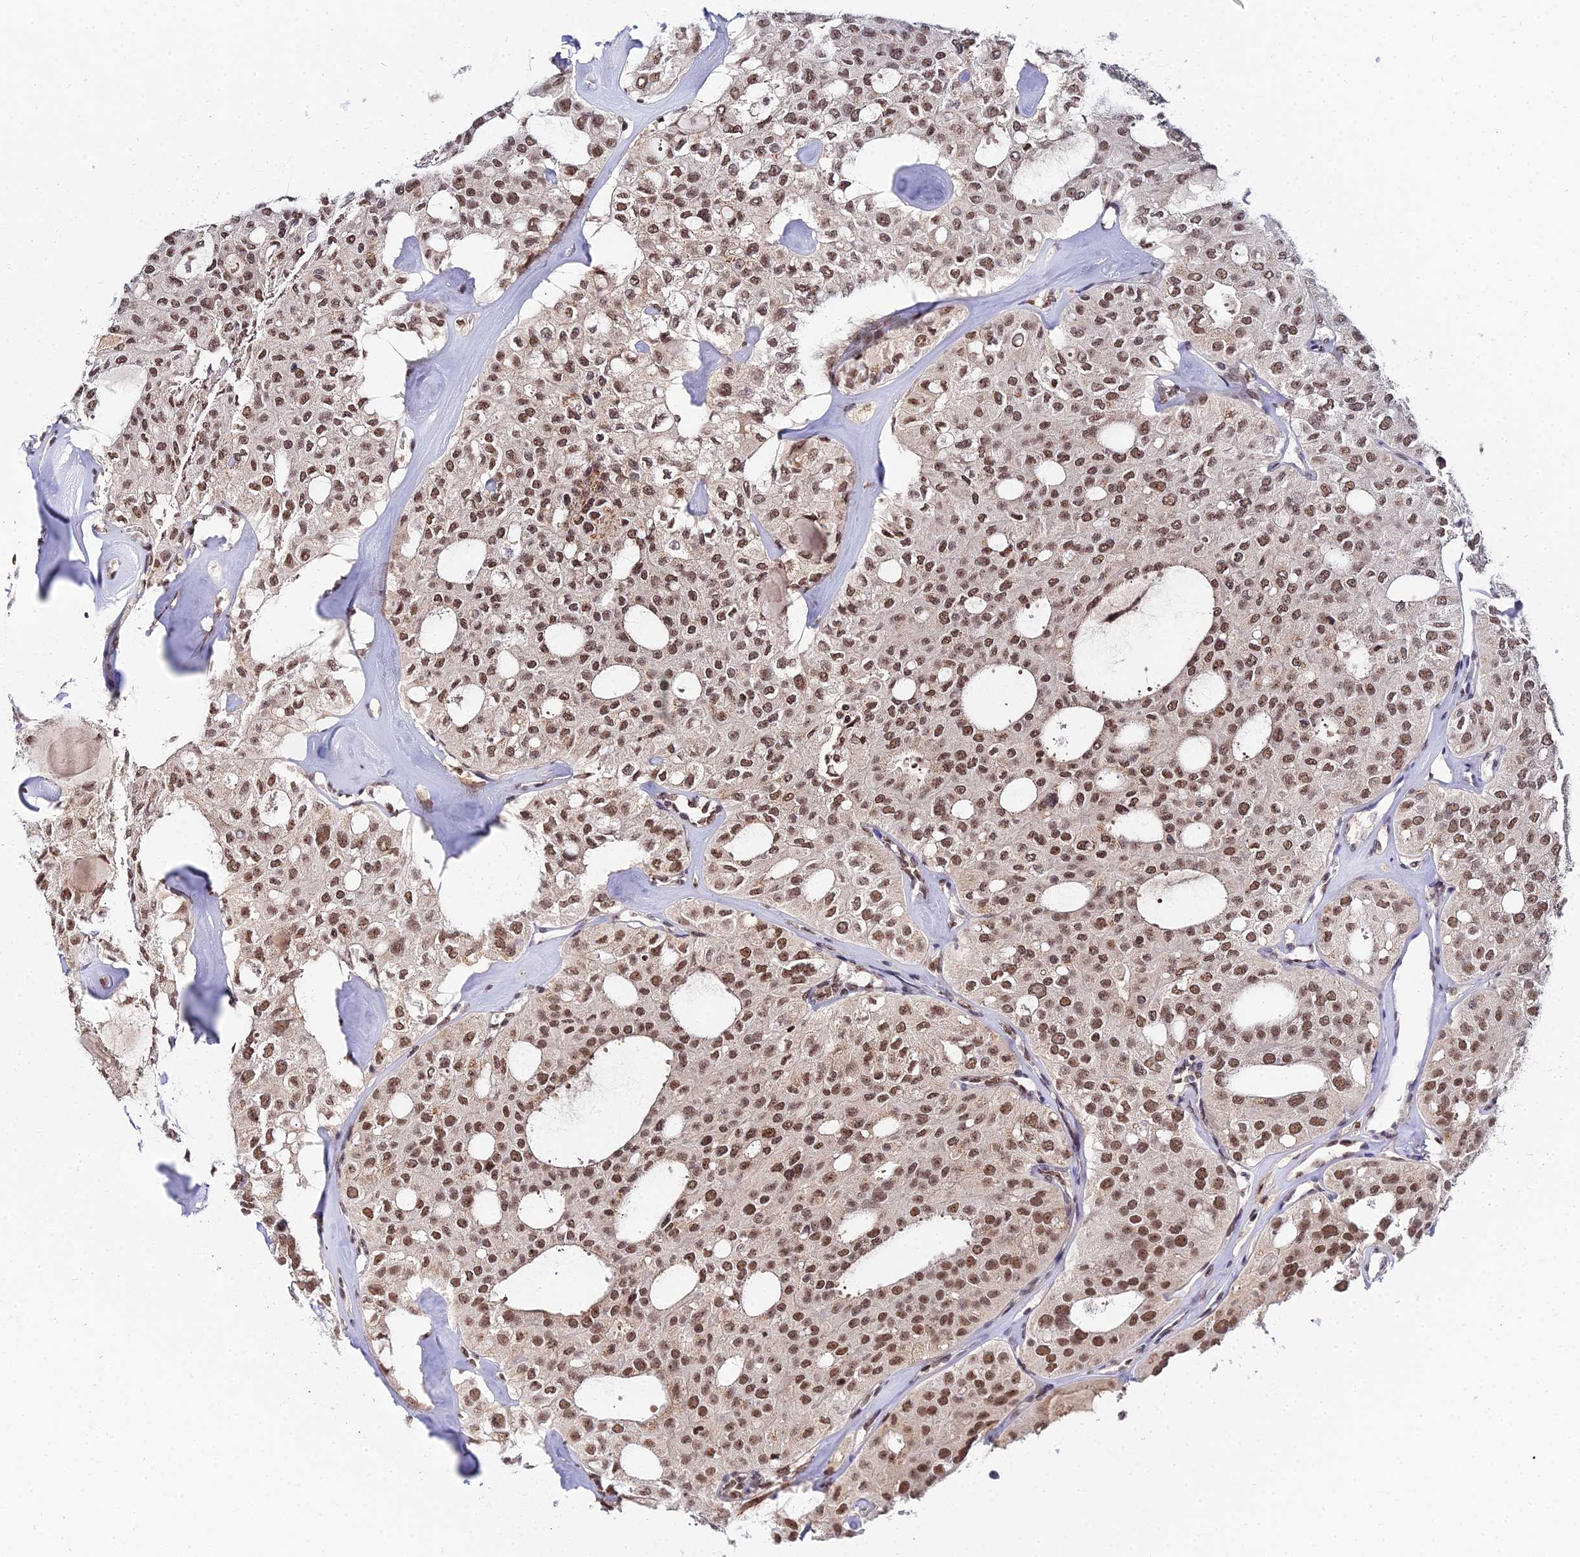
{"staining": {"intensity": "strong", "quantity": ">75%", "location": "nuclear"}, "tissue": "thyroid cancer", "cell_type": "Tumor cells", "image_type": "cancer", "snomed": [{"axis": "morphology", "description": "Follicular adenoma carcinoma, NOS"}, {"axis": "topography", "description": "Thyroid gland"}], "caption": "Immunohistochemistry of human follicular adenoma carcinoma (thyroid) exhibits high levels of strong nuclear staining in approximately >75% of tumor cells. Nuclei are stained in blue.", "gene": "EXOSC3", "patient": {"sex": "male", "age": 75}}